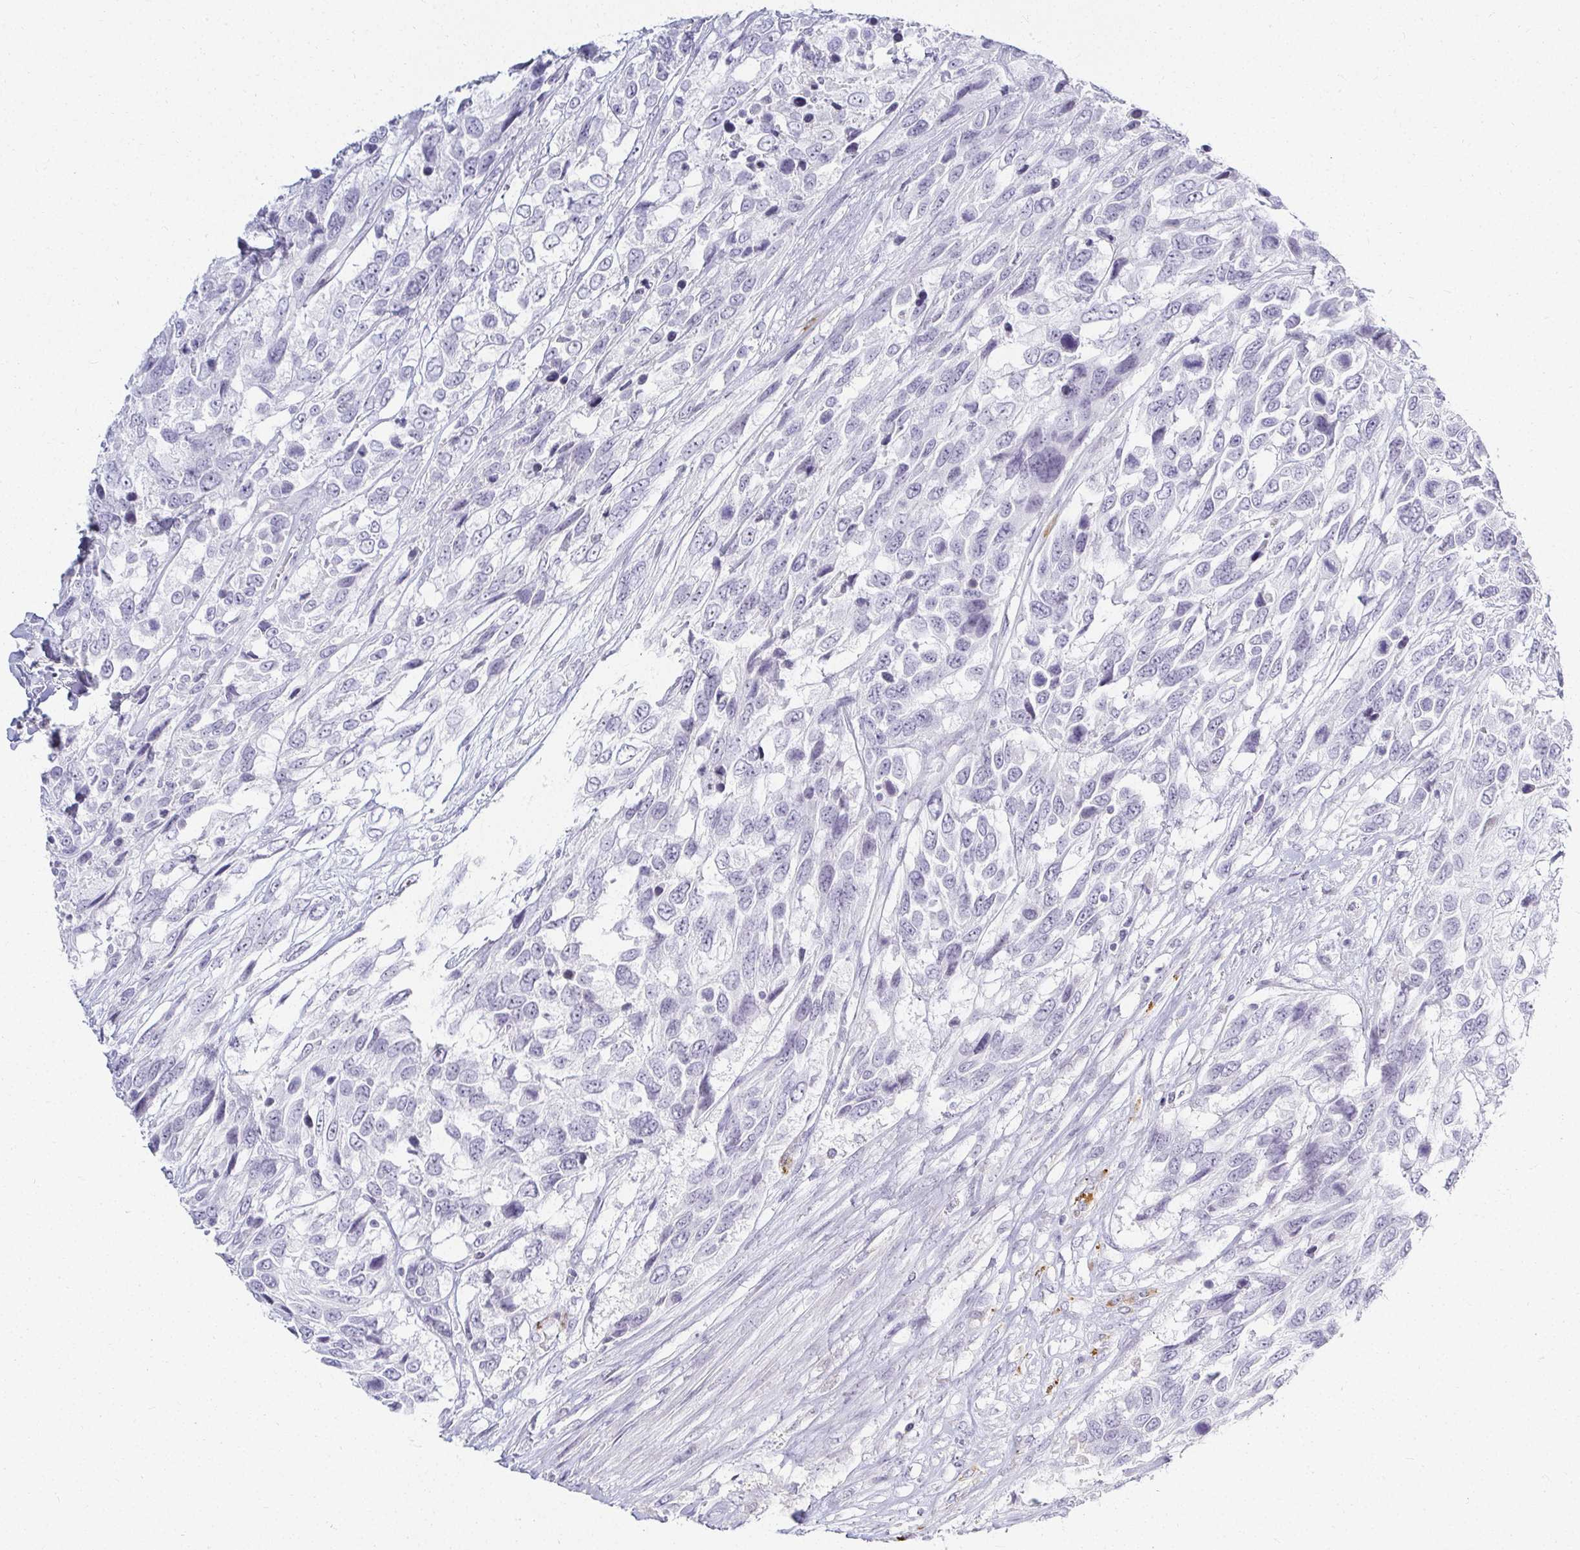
{"staining": {"intensity": "negative", "quantity": "none", "location": "none"}, "tissue": "urothelial cancer", "cell_type": "Tumor cells", "image_type": "cancer", "snomed": [{"axis": "morphology", "description": "Urothelial carcinoma, High grade"}, {"axis": "topography", "description": "Urinary bladder"}], "caption": "Tumor cells show no significant protein staining in high-grade urothelial carcinoma.", "gene": "ACAN", "patient": {"sex": "female", "age": 70}}